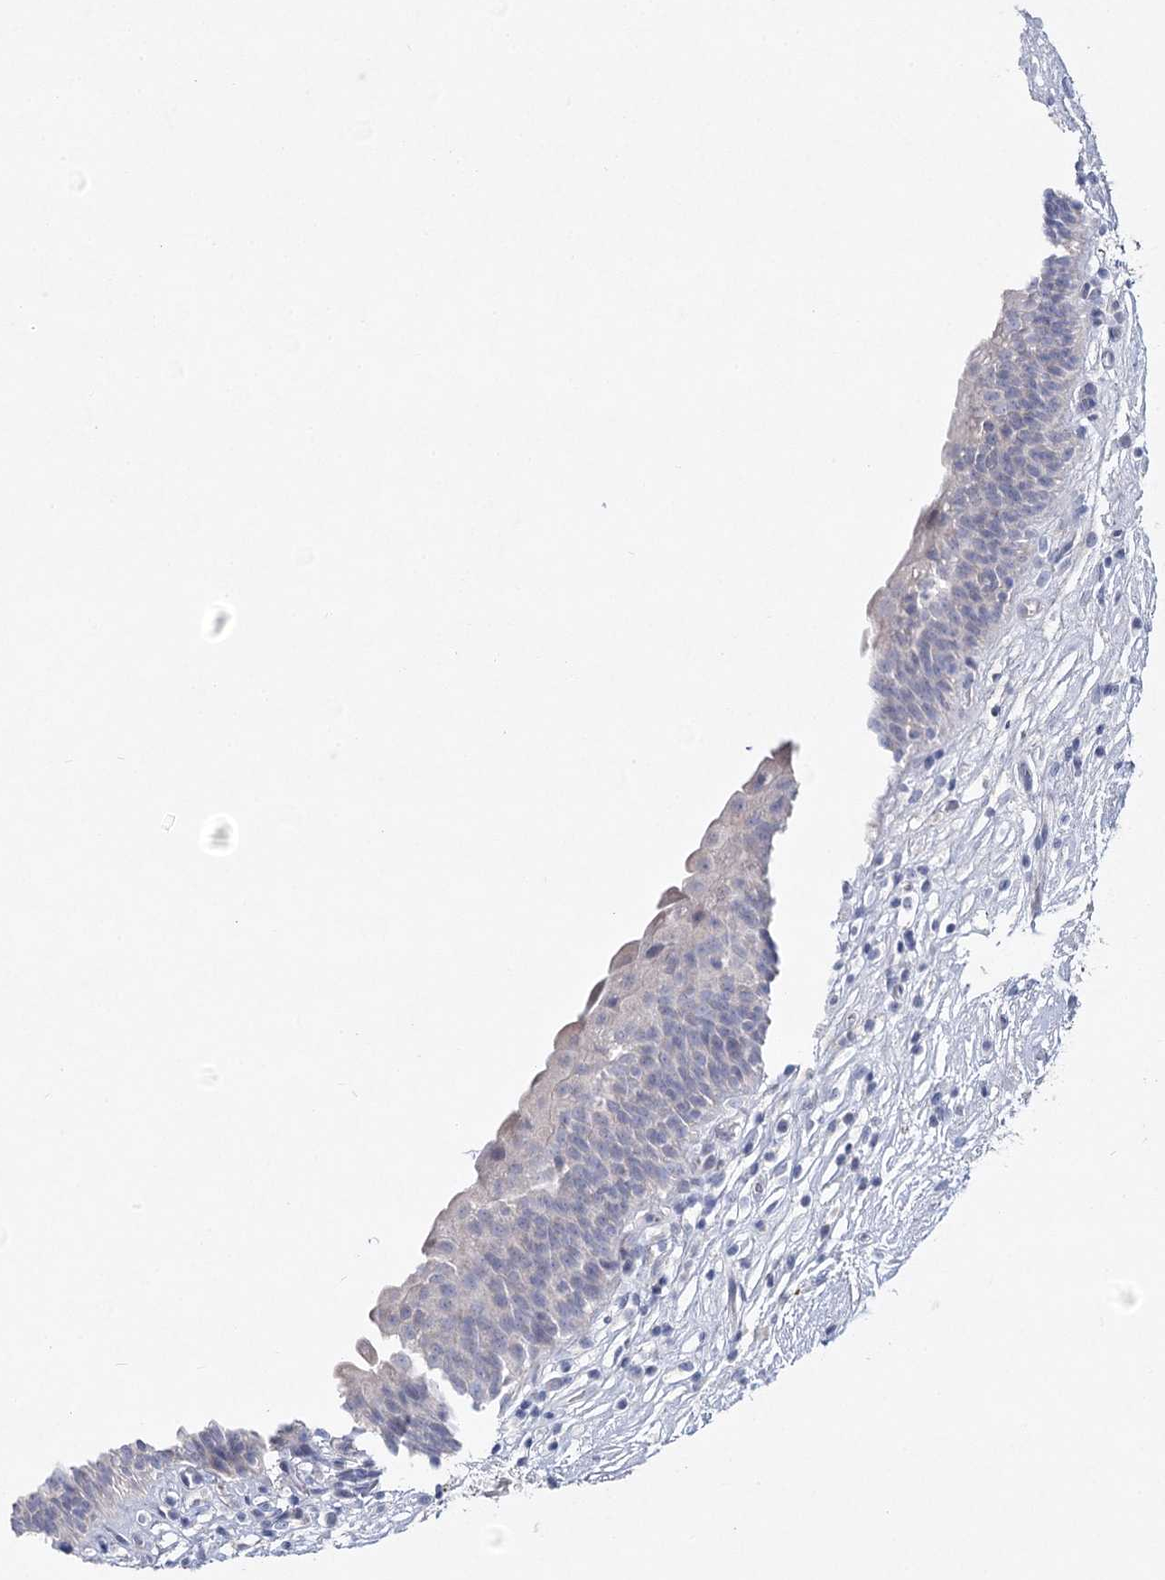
{"staining": {"intensity": "negative", "quantity": "none", "location": "none"}, "tissue": "urinary bladder", "cell_type": "Urothelial cells", "image_type": "normal", "snomed": [{"axis": "morphology", "description": "Normal tissue, NOS"}, {"axis": "topography", "description": "Urinary bladder"}], "caption": "An immunohistochemistry (IHC) histopathology image of normal urinary bladder is shown. There is no staining in urothelial cells of urinary bladder.", "gene": "MAP3K13", "patient": {"sex": "male", "age": 83}}